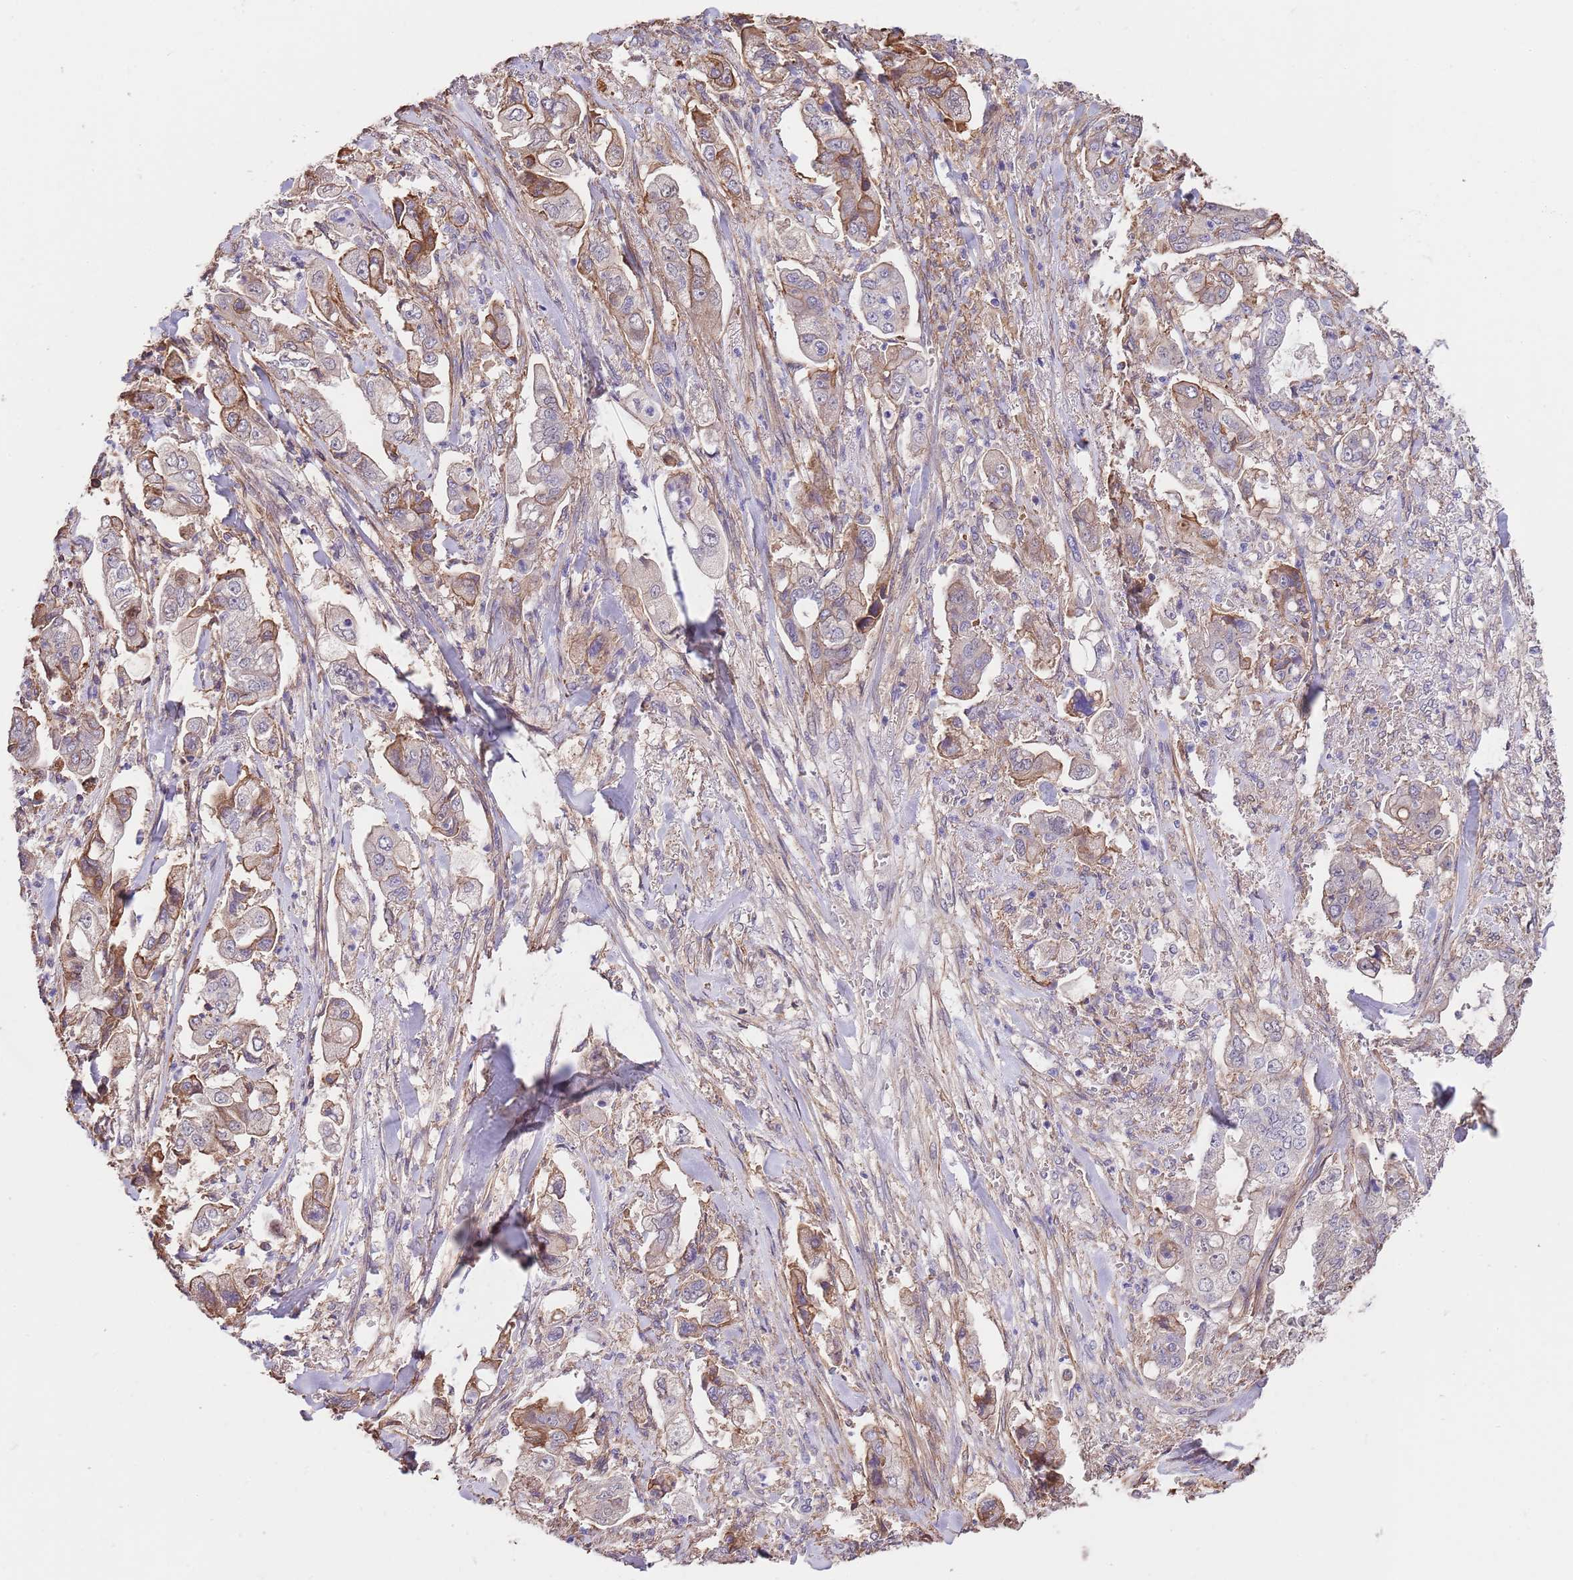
{"staining": {"intensity": "moderate", "quantity": ">75%", "location": "cytoplasmic/membranous,nuclear"}, "tissue": "stomach cancer", "cell_type": "Tumor cells", "image_type": "cancer", "snomed": [{"axis": "morphology", "description": "Adenocarcinoma, NOS"}, {"axis": "topography", "description": "Stomach"}], "caption": "Brown immunohistochemical staining in human stomach cancer shows moderate cytoplasmic/membranous and nuclear expression in about >75% of tumor cells.", "gene": "BPNT1", "patient": {"sex": "male", "age": 62}}